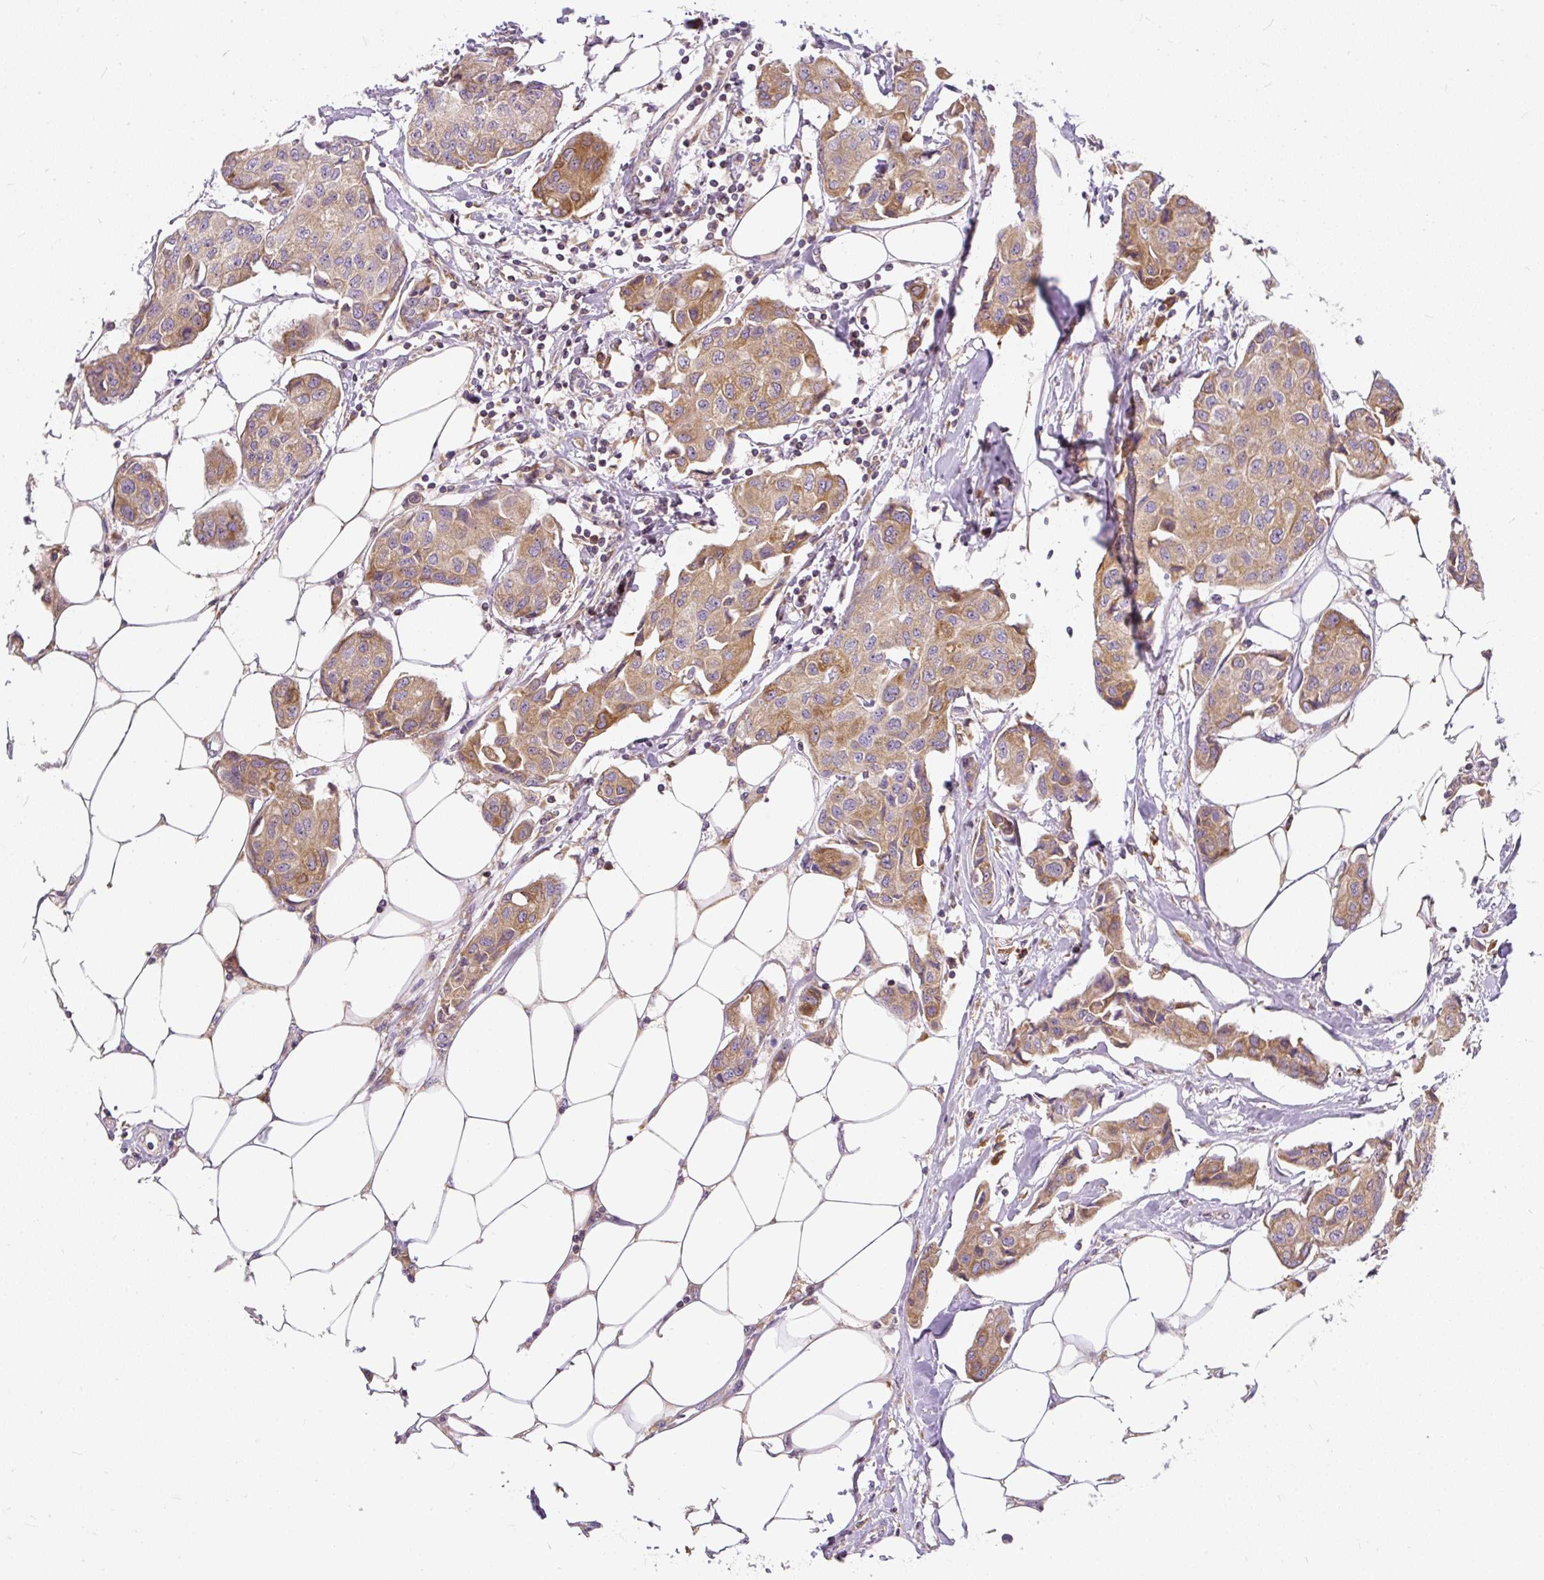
{"staining": {"intensity": "moderate", "quantity": ">75%", "location": "cytoplasmic/membranous"}, "tissue": "breast cancer", "cell_type": "Tumor cells", "image_type": "cancer", "snomed": [{"axis": "morphology", "description": "Duct carcinoma"}, {"axis": "topography", "description": "Breast"}, {"axis": "topography", "description": "Lymph node"}], "caption": "IHC photomicrograph of human breast cancer stained for a protein (brown), which exhibits medium levels of moderate cytoplasmic/membranous positivity in about >75% of tumor cells.", "gene": "CYP20A1", "patient": {"sex": "female", "age": 80}}